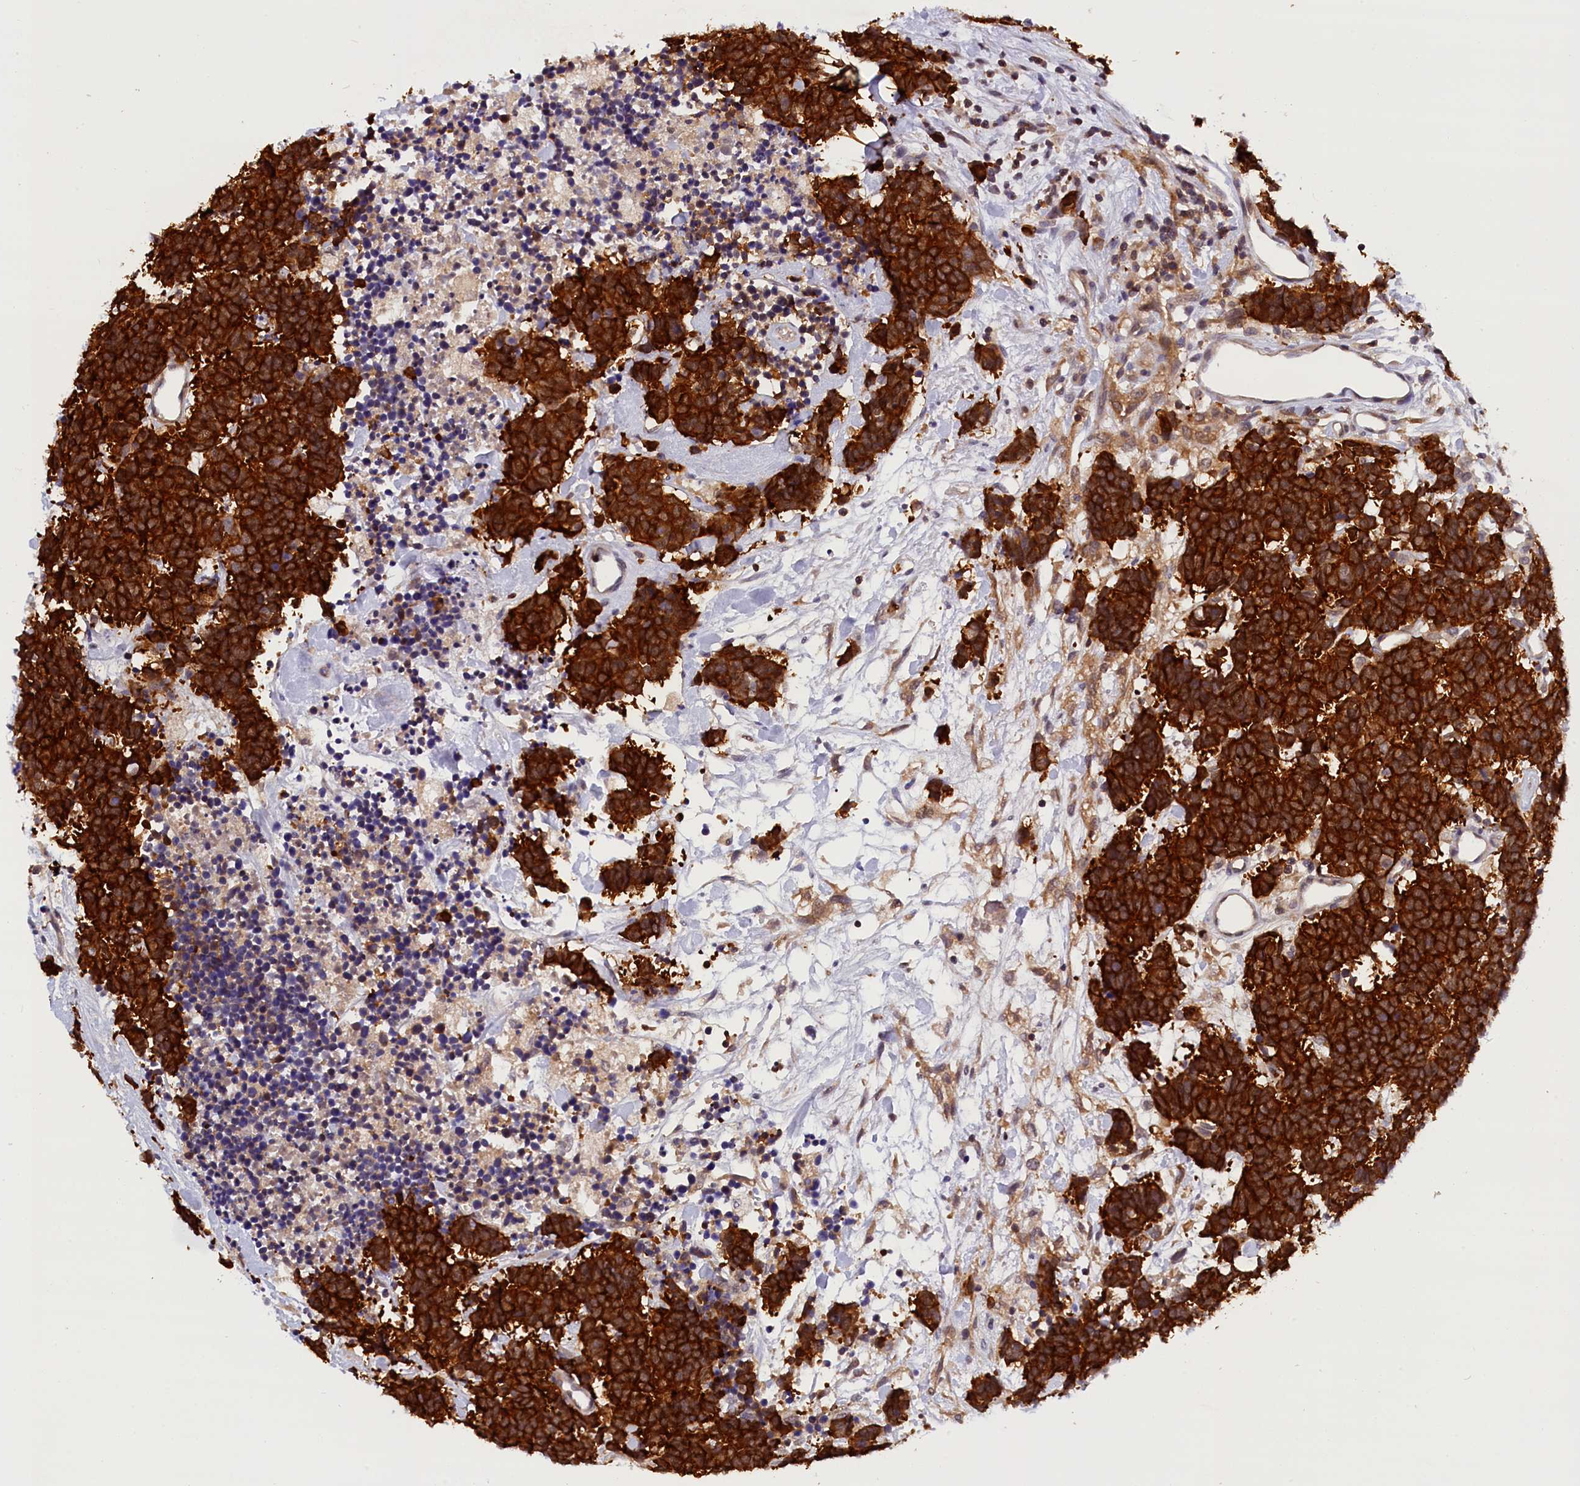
{"staining": {"intensity": "strong", "quantity": ">75%", "location": "cytoplasmic/membranous"}, "tissue": "carcinoid", "cell_type": "Tumor cells", "image_type": "cancer", "snomed": [{"axis": "morphology", "description": "Carcinoma, NOS"}, {"axis": "morphology", "description": "Carcinoid, malignant, NOS"}, {"axis": "topography", "description": "Urinary bladder"}], "caption": "An immunohistochemistry image of tumor tissue is shown. Protein staining in brown labels strong cytoplasmic/membranous positivity in carcinoid within tumor cells.", "gene": "TBCB", "patient": {"sex": "male", "age": 57}}